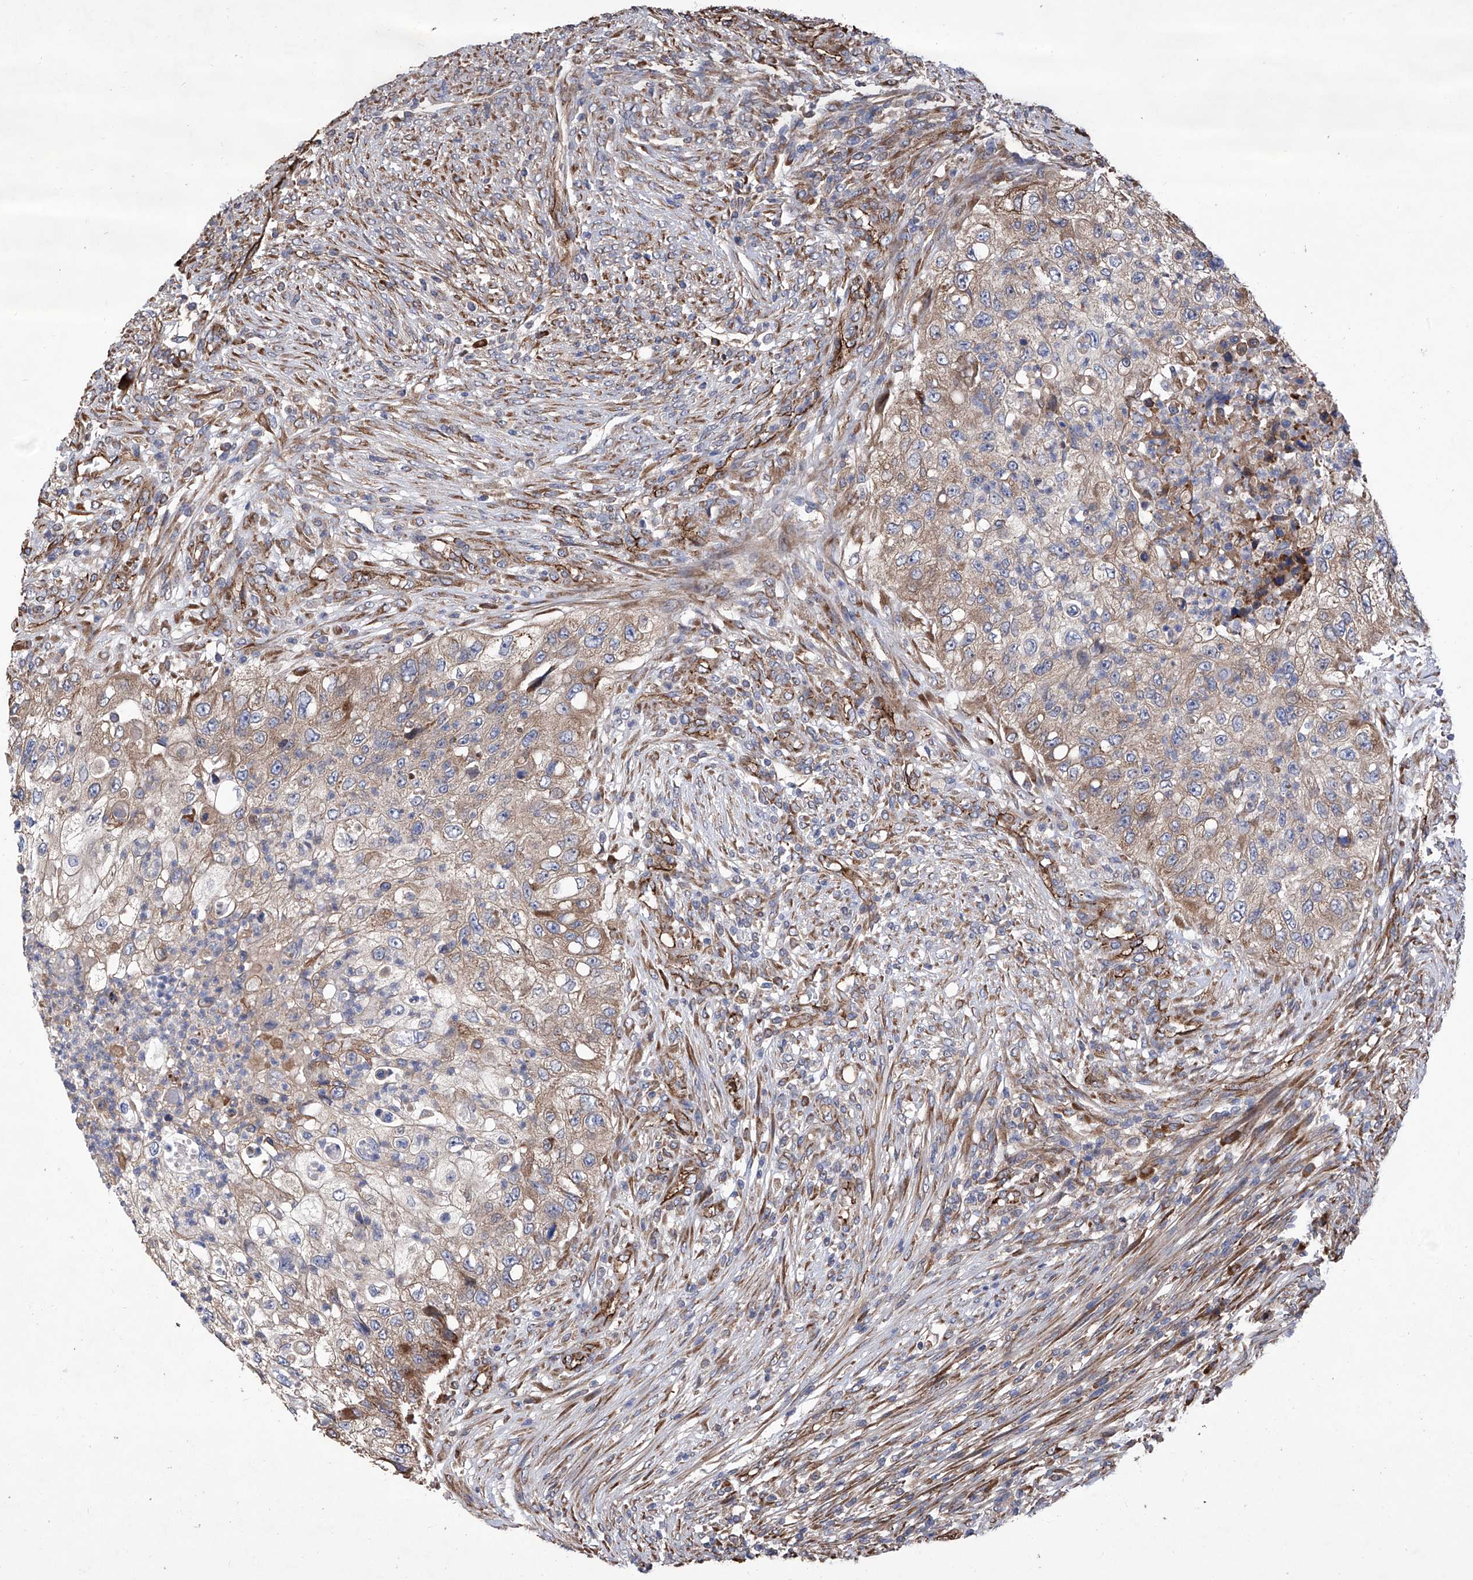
{"staining": {"intensity": "weak", "quantity": ">75%", "location": "cytoplasmic/membranous"}, "tissue": "urothelial cancer", "cell_type": "Tumor cells", "image_type": "cancer", "snomed": [{"axis": "morphology", "description": "Urothelial carcinoma, High grade"}, {"axis": "topography", "description": "Urinary bladder"}], "caption": "Brown immunohistochemical staining in human urothelial cancer reveals weak cytoplasmic/membranous positivity in approximately >75% of tumor cells.", "gene": "INPP5B", "patient": {"sex": "female", "age": 60}}